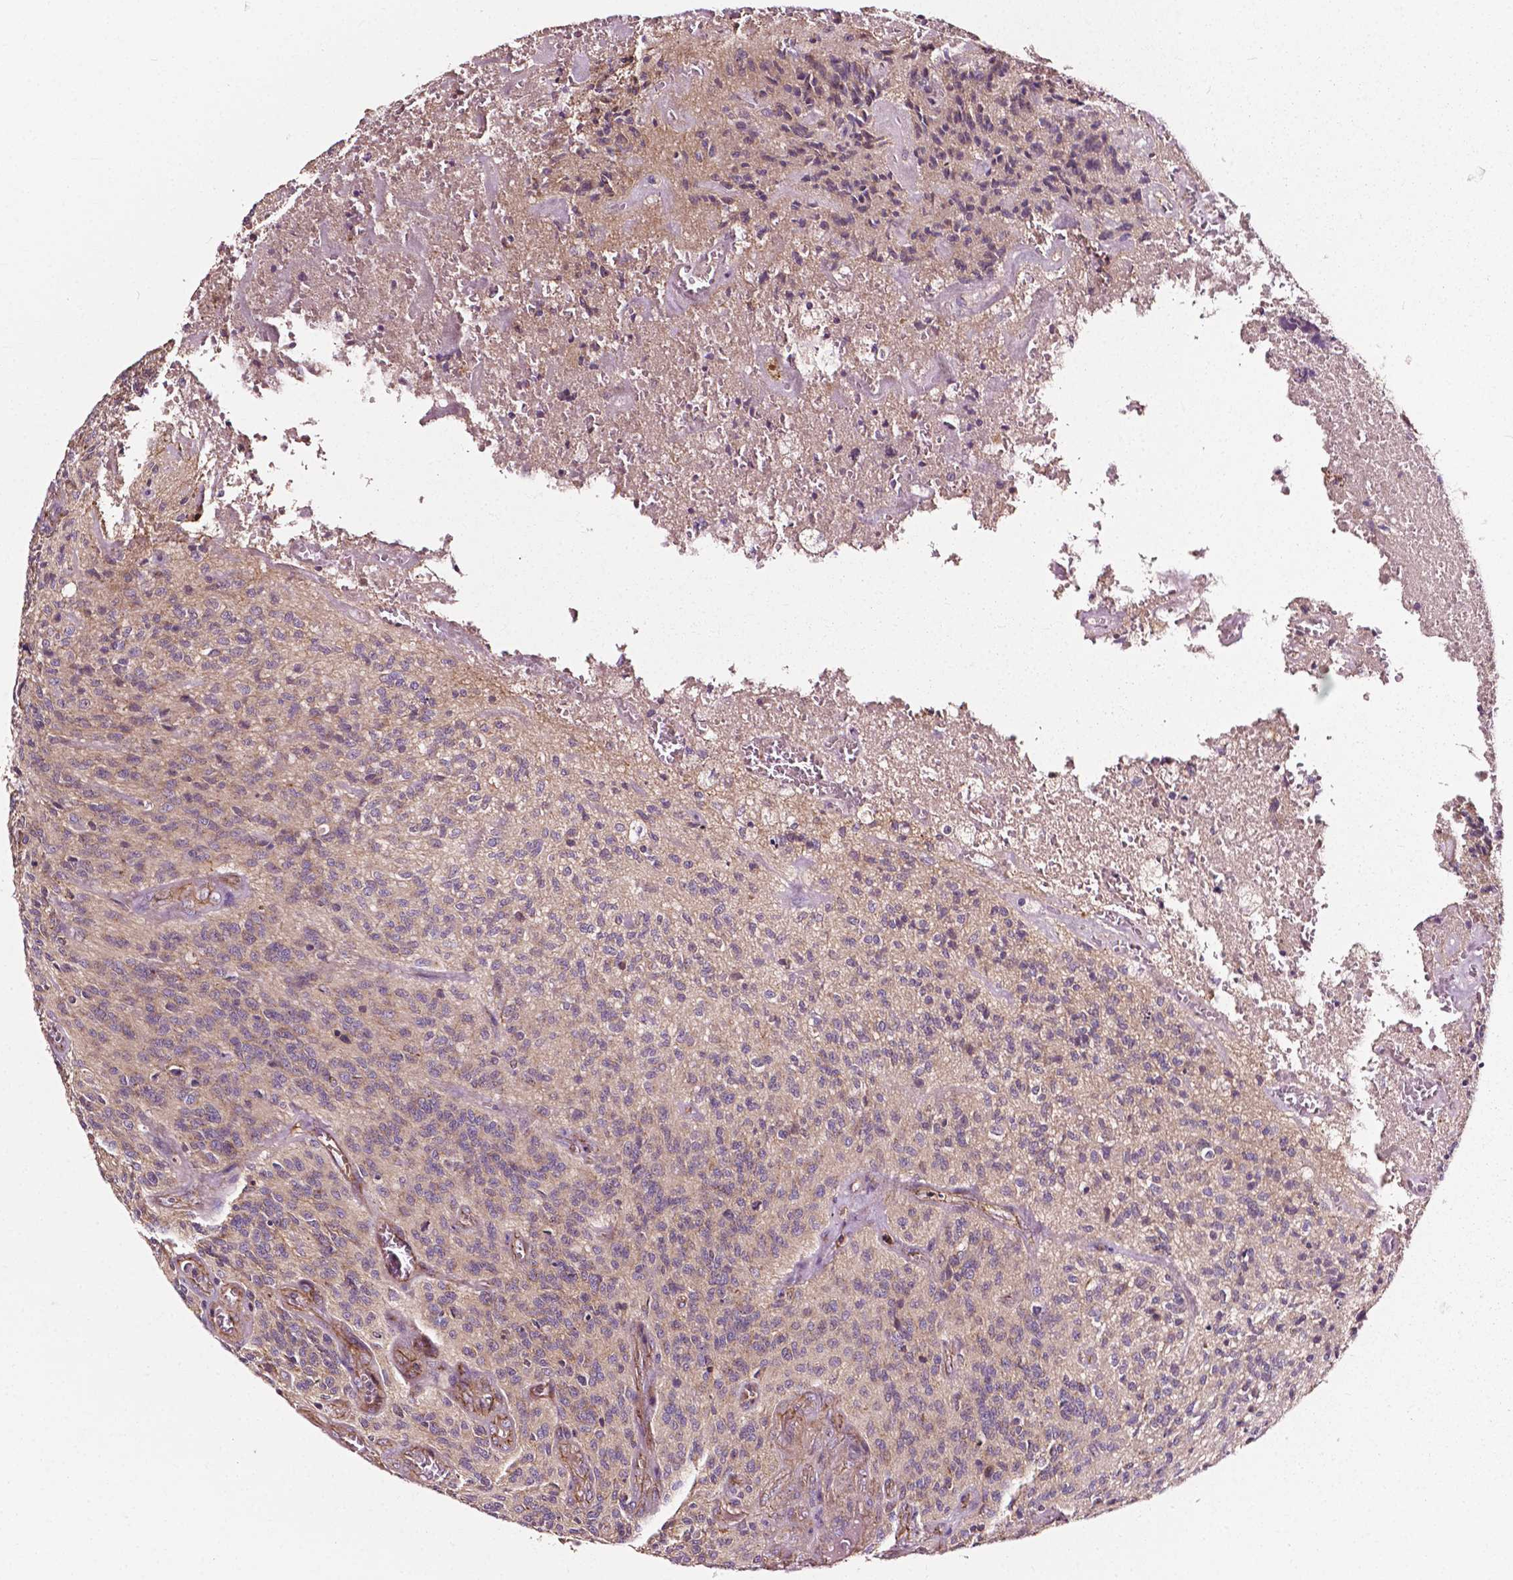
{"staining": {"intensity": "negative", "quantity": "none", "location": "none"}, "tissue": "glioma", "cell_type": "Tumor cells", "image_type": "cancer", "snomed": [{"axis": "morphology", "description": "Glioma, malignant, High grade"}, {"axis": "topography", "description": "Brain"}], "caption": "A micrograph of malignant glioma (high-grade) stained for a protein displays no brown staining in tumor cells.", "gene": "ATG16L1", "patient": {"sex": "male", "age": 76}}